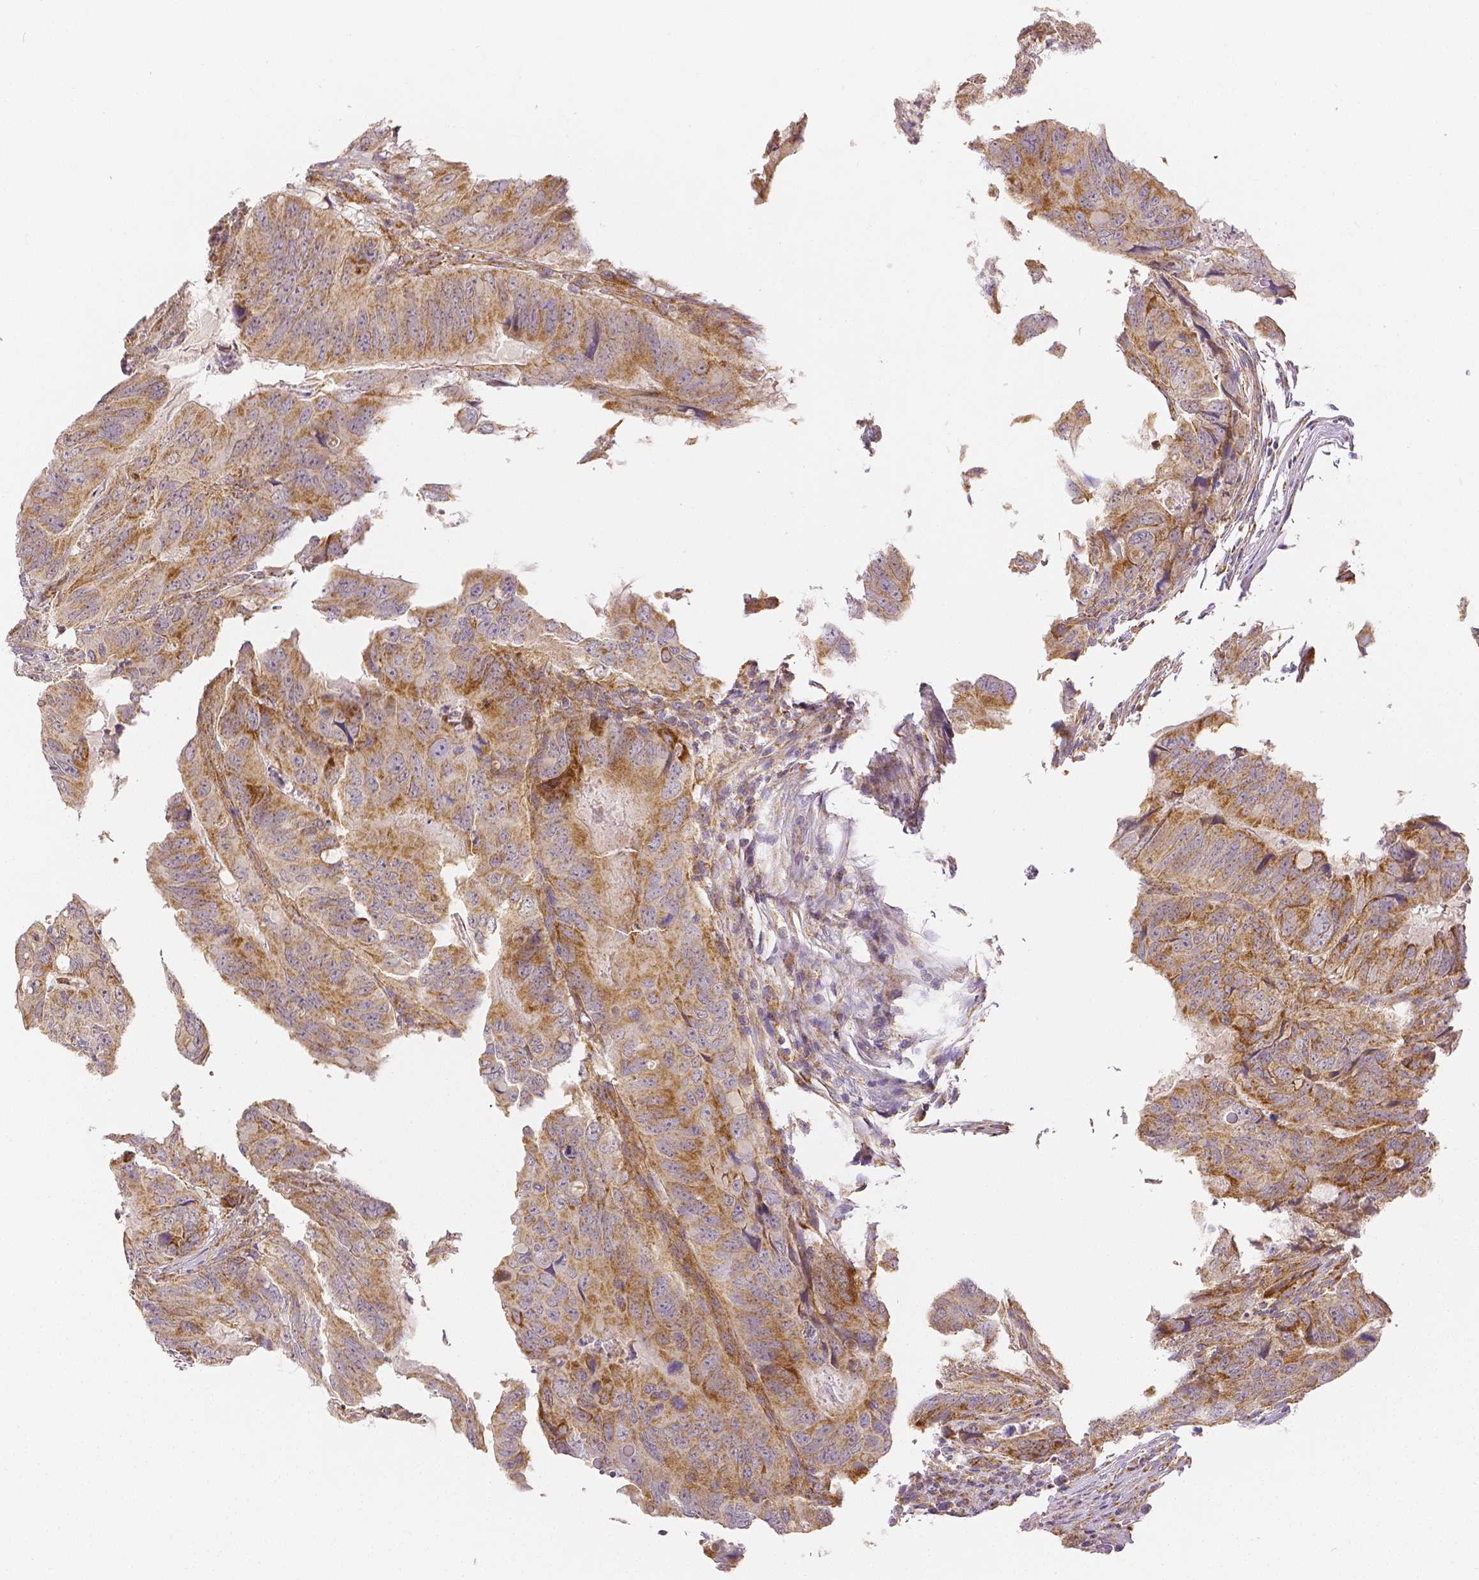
{"staining": {"intensity": "moderate", "quantity": ">75%", "location": "cytoplasmic/membranous"}, "tissue": "colorectal cancer", "cell_type": "Tumor cells", "image_type": "cancer", "snomed": [{"axis": "morphology", "description": "Adenocarcinoma, NOS"}, {"axis": "topography", "description": "Colon"}], "caption": "IHC of human adenocarcinoma (colorectal) displays medium levels of moderate cytoplasmic/membranous positivity in approximately >75% of tumor cells.", "gene": "RHOT1", "patient": {"sex": "male", "age": 79}}